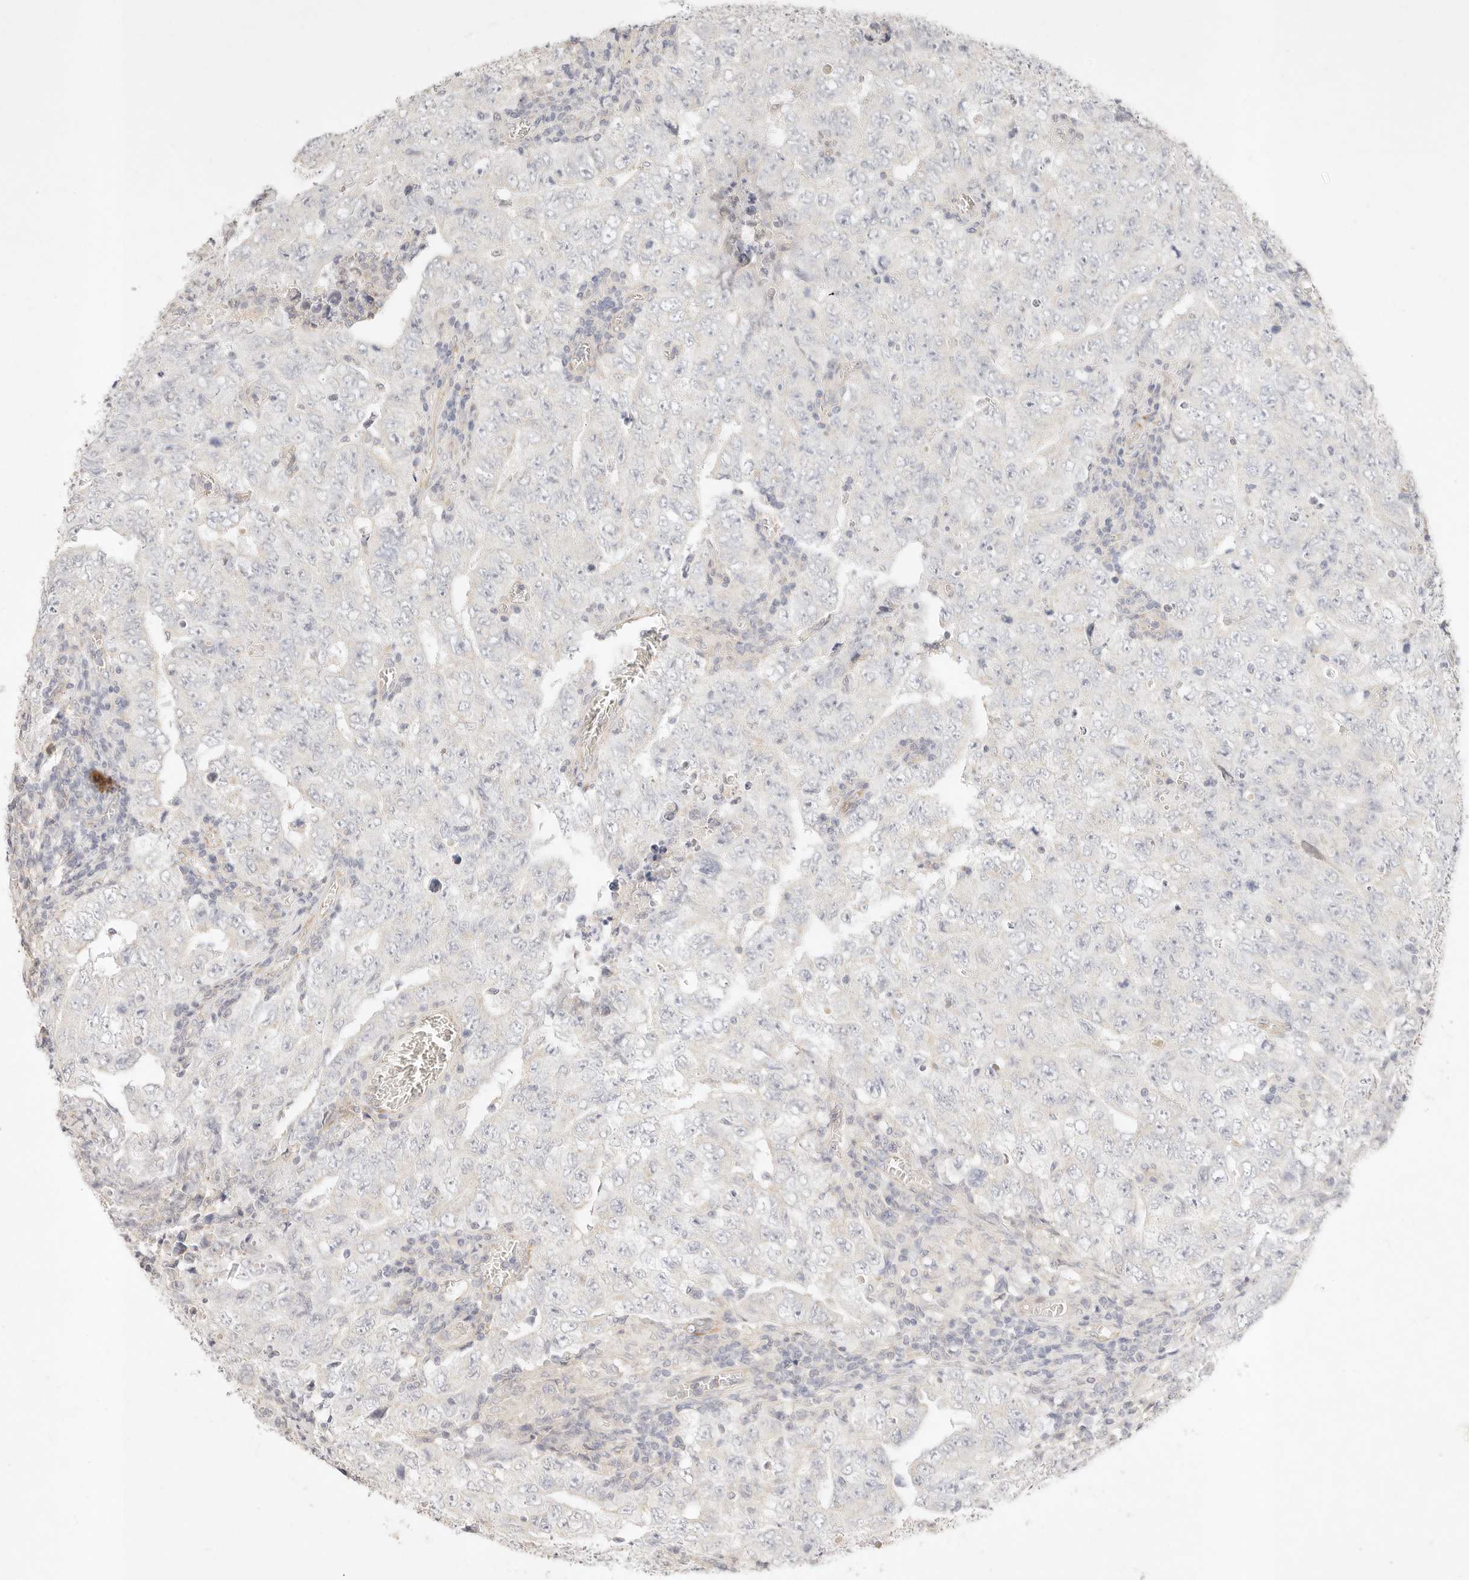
{"staining": {"intensity": "negative", "quantity": "none", "location": "none"}, "tissue": "testis cancer", "cell_type": "Tumor cells", "image_type": "cancer", "snomed": [{"axis": "morphology", "description": "Carcinoma, Embryonal, NOS"}, {"axis": "topography", "description": "Testis"}], "caption": "This is an IHC histopathology image of testis embryonal carcinoma. There is no expression in tumor cells.", "gene": "GPR156", "patient": {"sex": "male", "age": 26}}